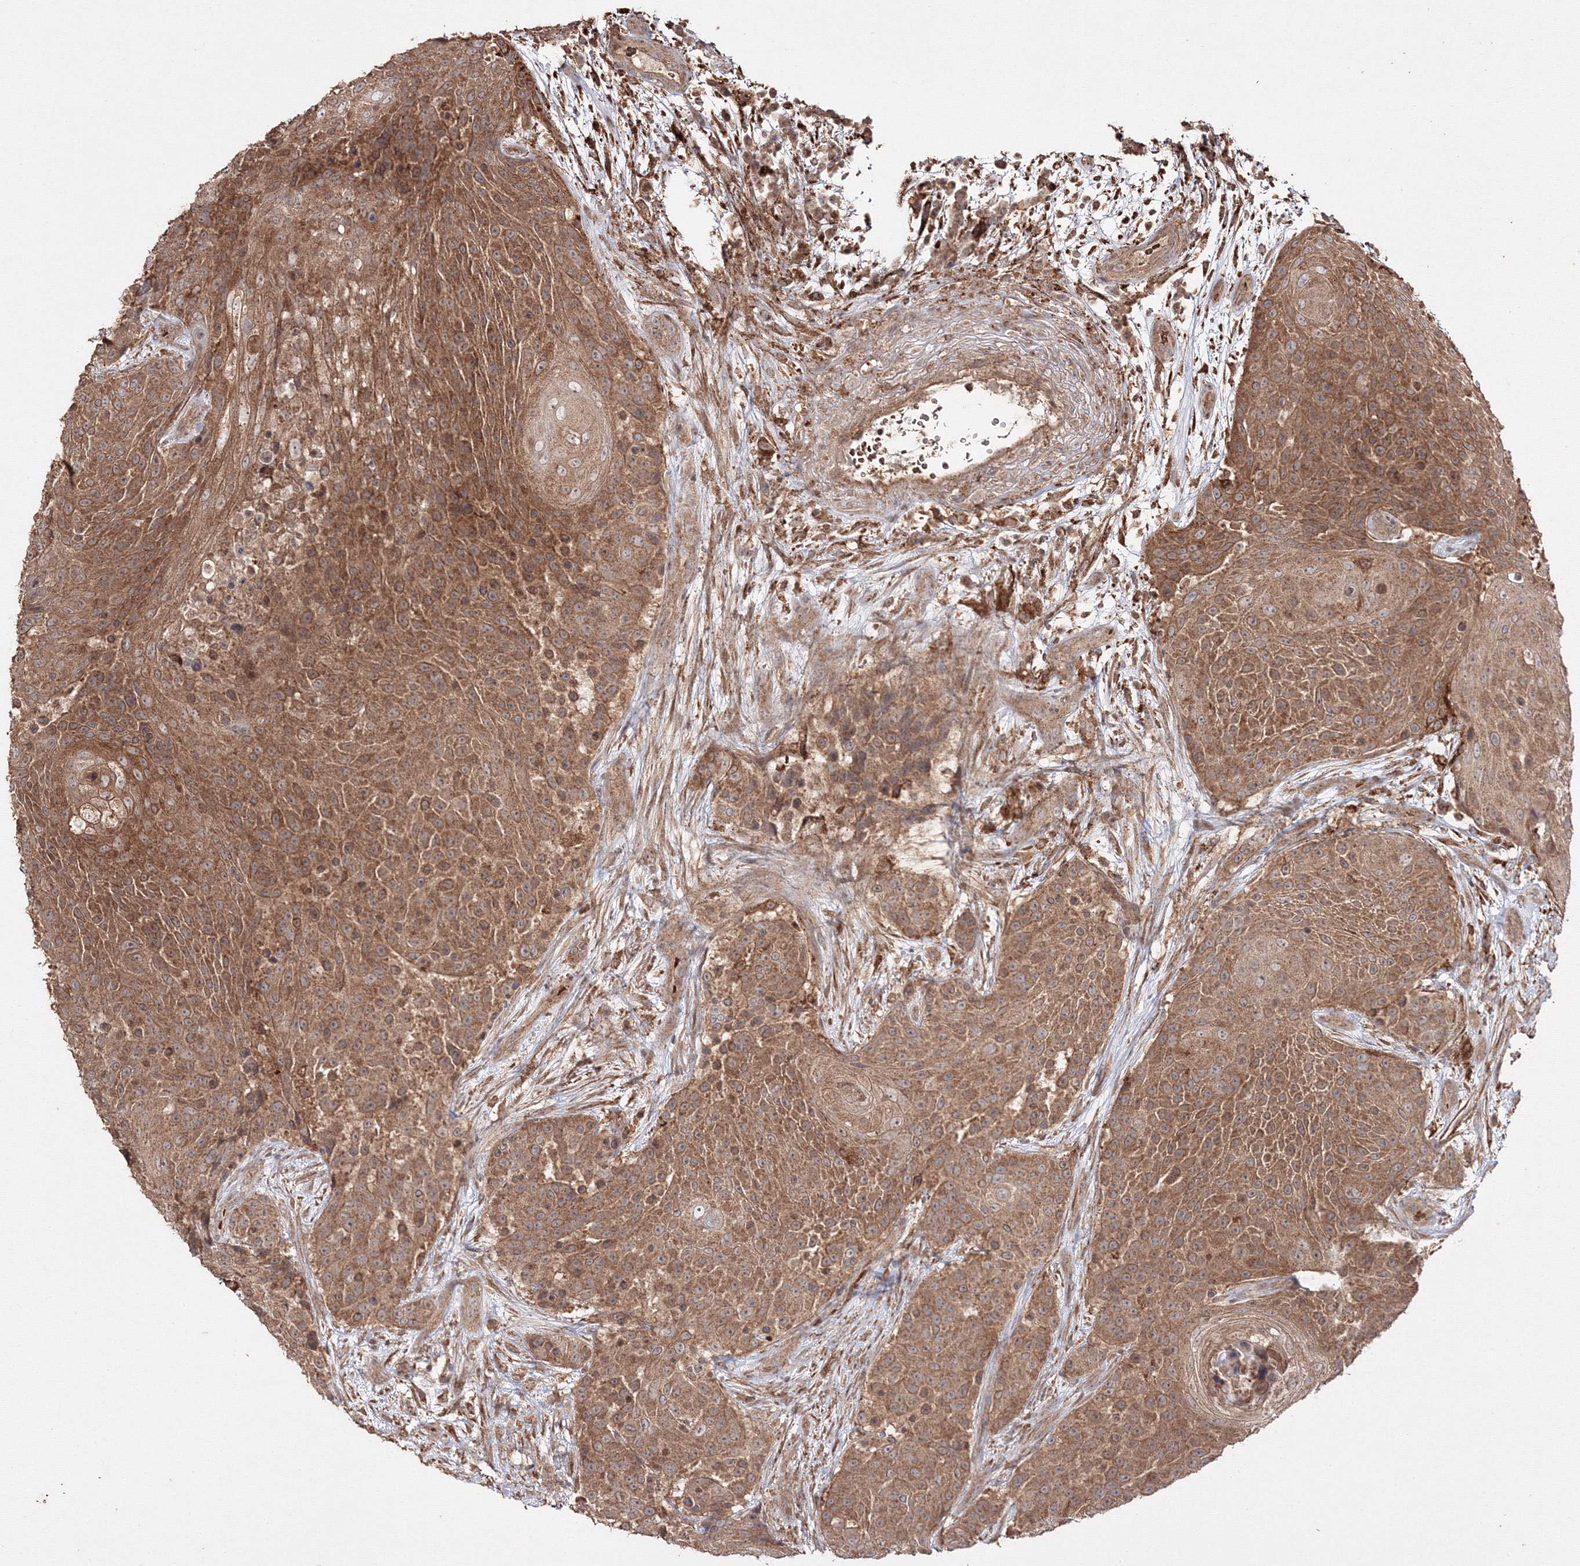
{"staining": {"intensity": "moderate", "quantity": ">75%", "location": "cytoplasmic/membranous"}, "tissue": "urothelial cancer", "cell_type": "Tumor cells", "image_type": "cancer", "snomed": [{"axis": "morphology", "description": "Urothelial carcinoma, High grade"}, {"axis": "topography", "description": "Urinary bladder"}], "caption": "Immunohistochemical staining of urothelial carcinoma (high-grade) shows medium levels of moderate cytoplasmic/membranous positivity in about >75% of tumor cells.", "gene": "DDO", "patient": {"sex": "female", "age": 63}}